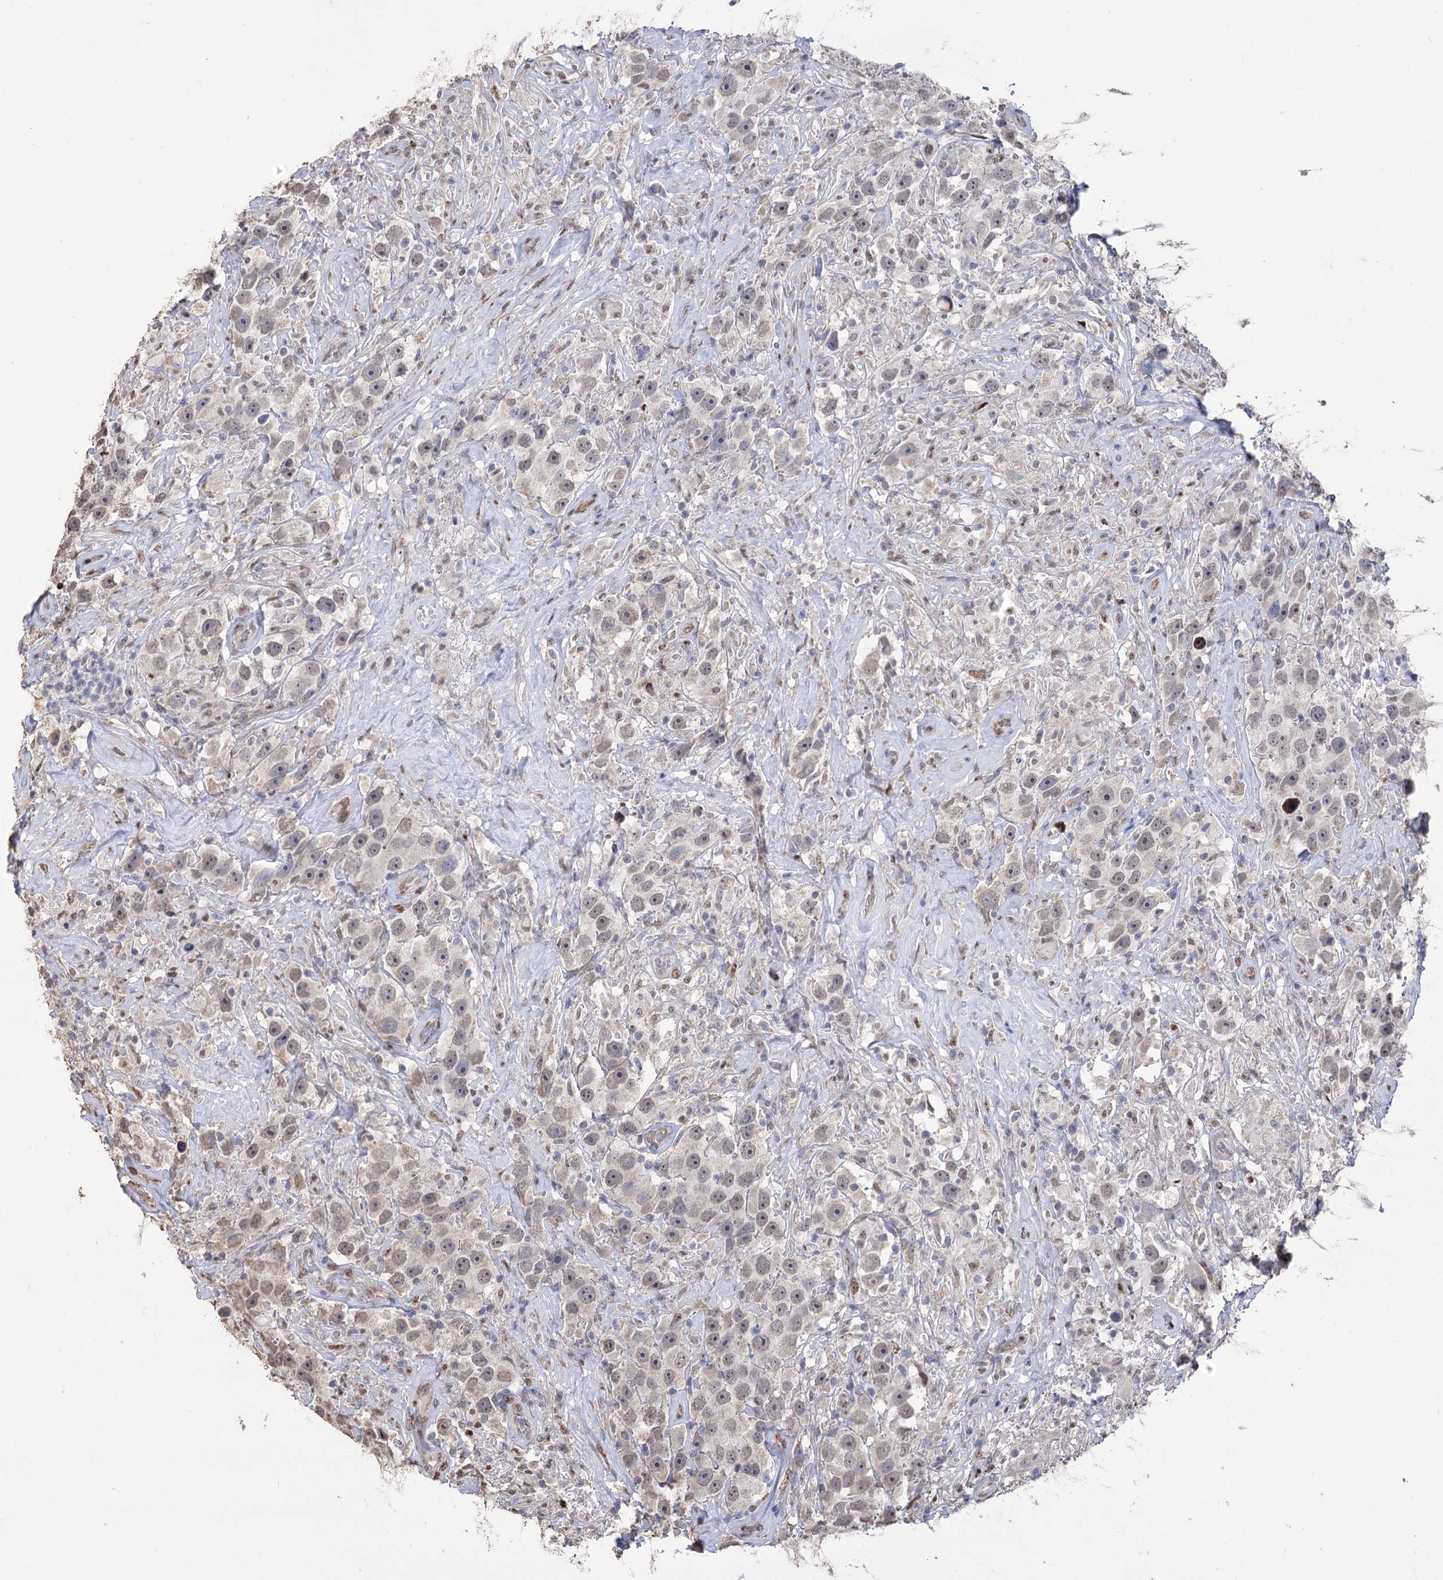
{"staining": {"intensity": "weak", "quantity": "<25%", "location": "cytoplasmic/membranous"}, "tissue": "testis cancer", "cell_type": "Tumor cells", "image_type": "cancer", "snomed": [{"axis": "morphology", "description": "Seminoma, NOS"}, {"axis": "topography", "description": "Testis"}], "caption": "Protein analysis of seminoma (testis) displays no significant positivity in tumor cells.", "gene": "NFU1", "patient": {"sex": "male", "age": 49}}